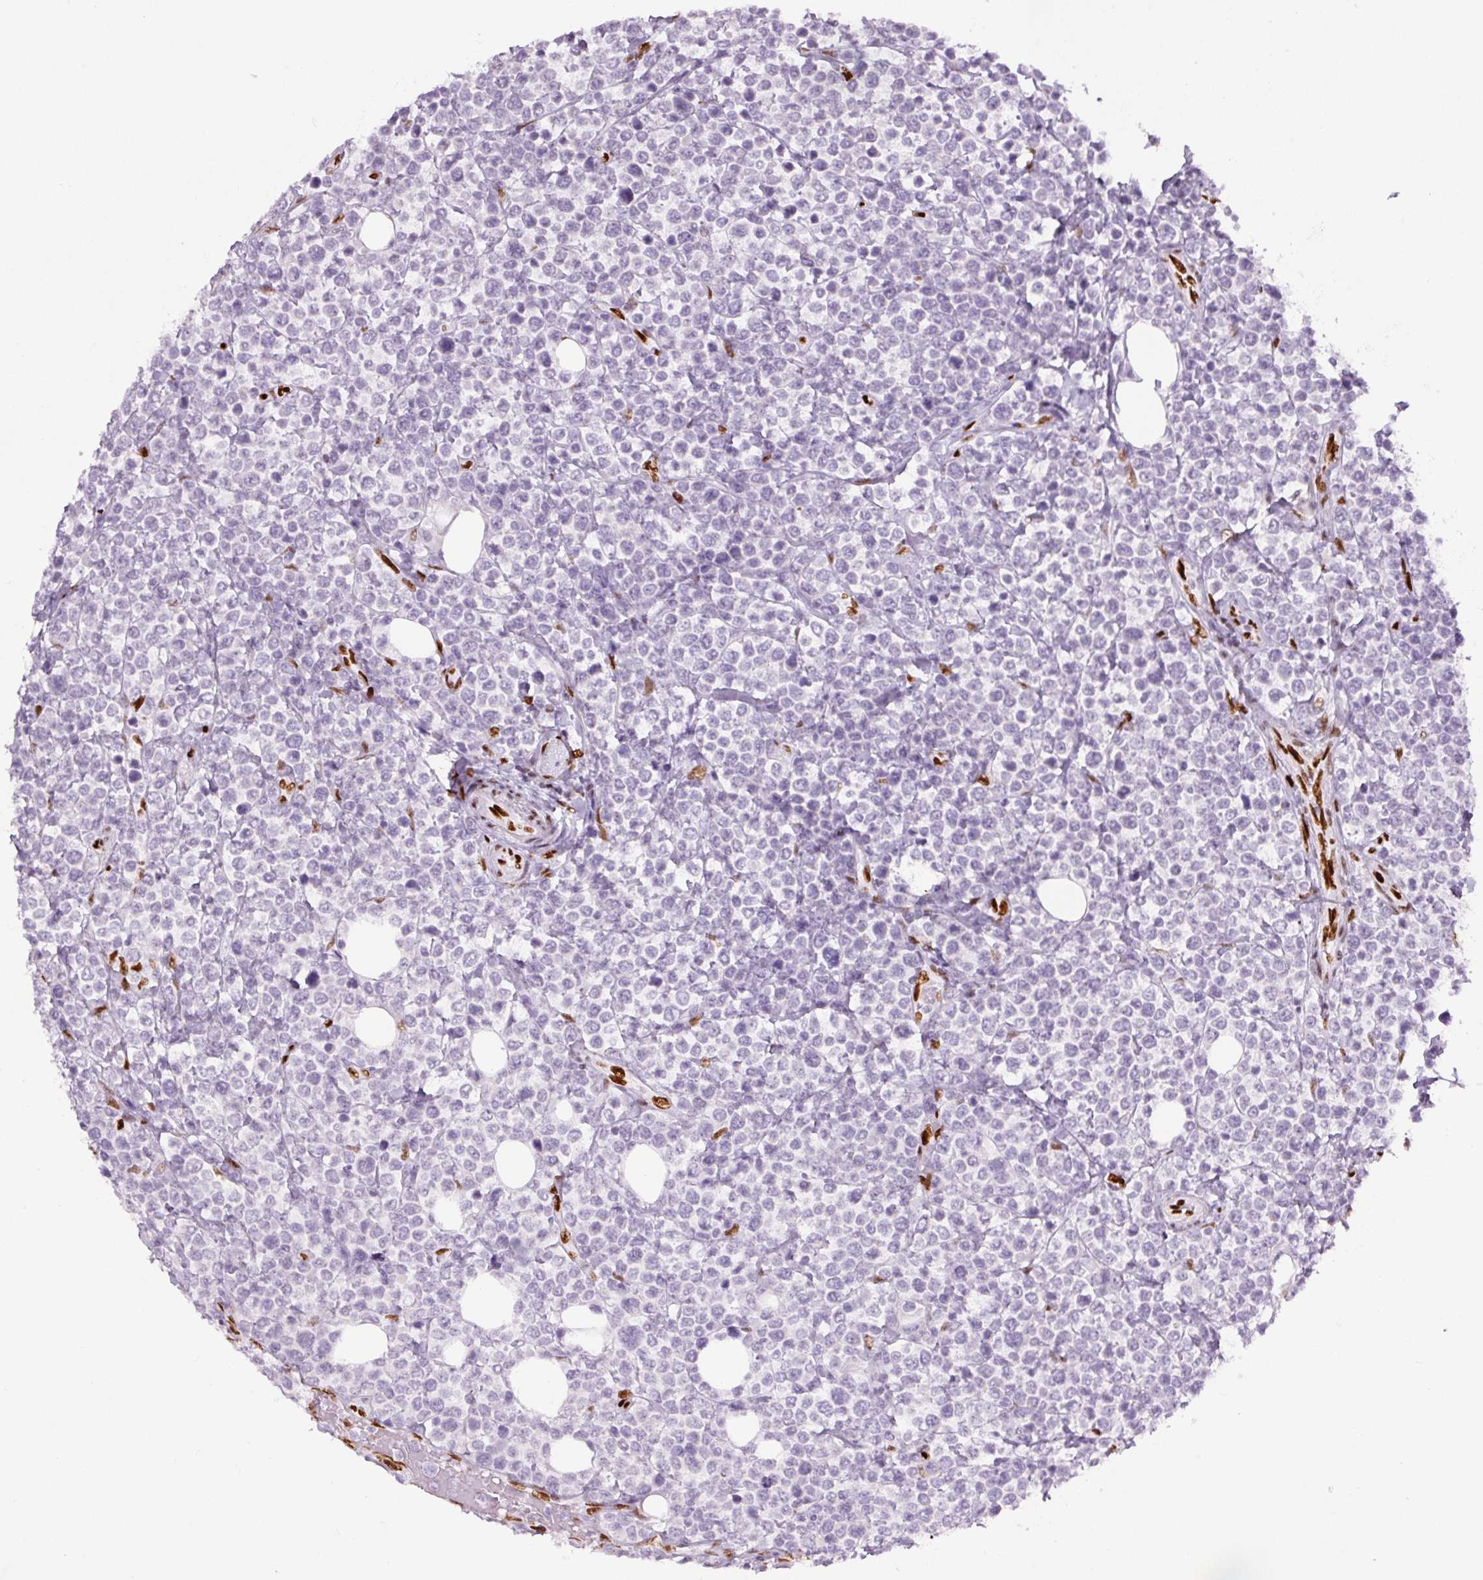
{"staining": {"intensity": "negative", "quantity": "none", "location": "none"}, "tissue": "lymphoma", "cell_type": "Tumor cells", "image_type": "cancer", "snomed": [{"axis": "morphology", "description": "Malignant lymphoma, non-Hodgkin's type, Low grade"}, {"axis": "topography", "description": "Lymph node"}], "caption": "Histopathology image shows no significant protein expression in tumor cells of low-grade malignant lymphoma, non-Hodgkin's type.", "gene": "ZEB1", "patient": {"sex": "male", "age": 60}}